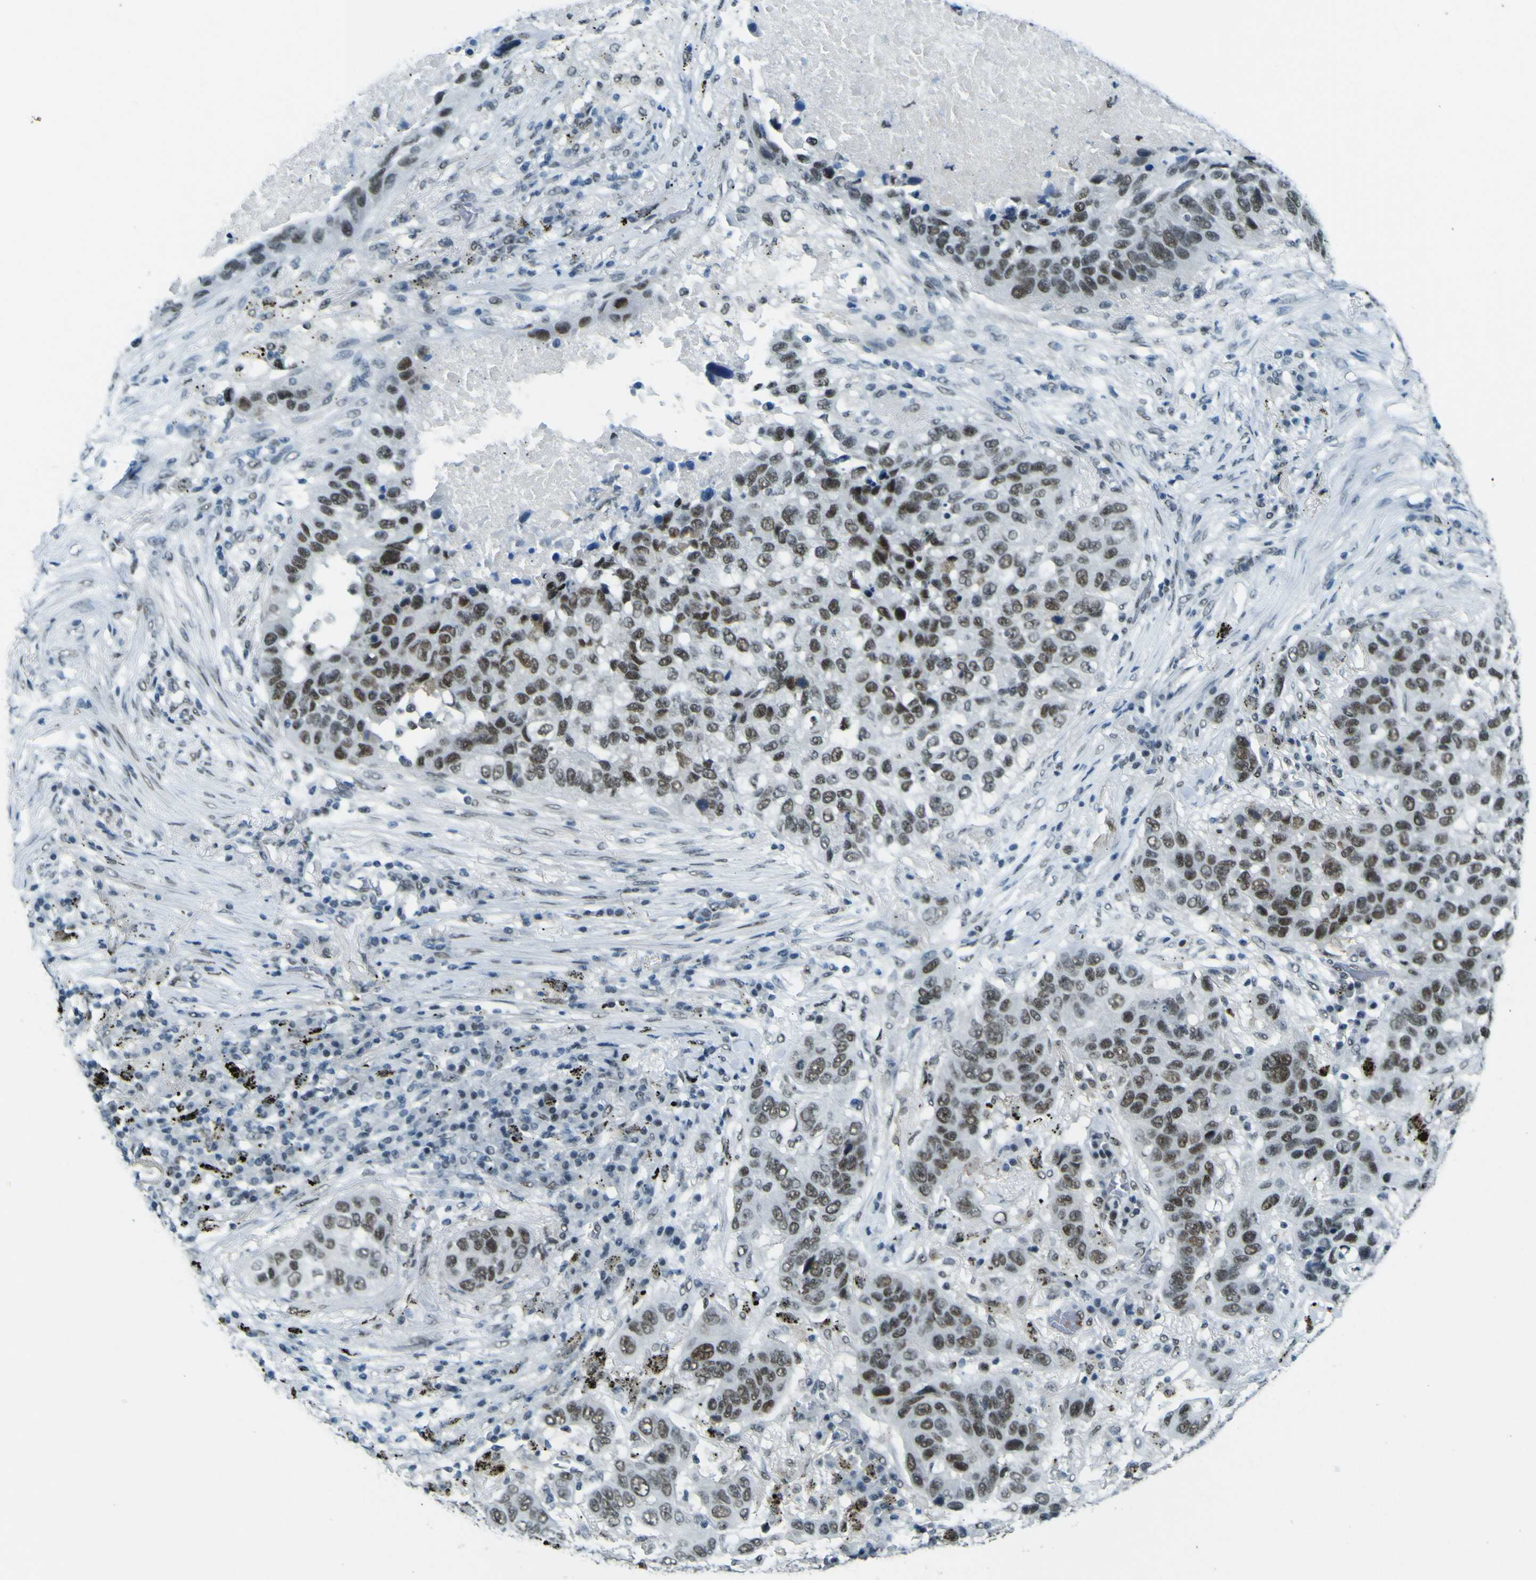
{"staining": {"intensity": "moderate", "quantity": ">75%", "location": "nuclear"}, "tissue": "lung cancer", "cell_type": "Tumor cells", "image_type": "cancer", "snomed": [{"axis": "morphology", "description": "Squamous cell carcinoma, NOS"}, {"axis": "topography", "description": "Lung"}], "caption": "Immunohistochemistry (IHC) histopathology image of neoplastic tissue: human squamous cell carcinoma (lung) stained using immunohistochemistry (IHC) shows medium levels of moderate protein expression localized specifically in the nuclear of tumor cells, appearing as a nuclear brown color.", "gene": "CEBPG", "patient": {"sex": "male", "age": 57}}